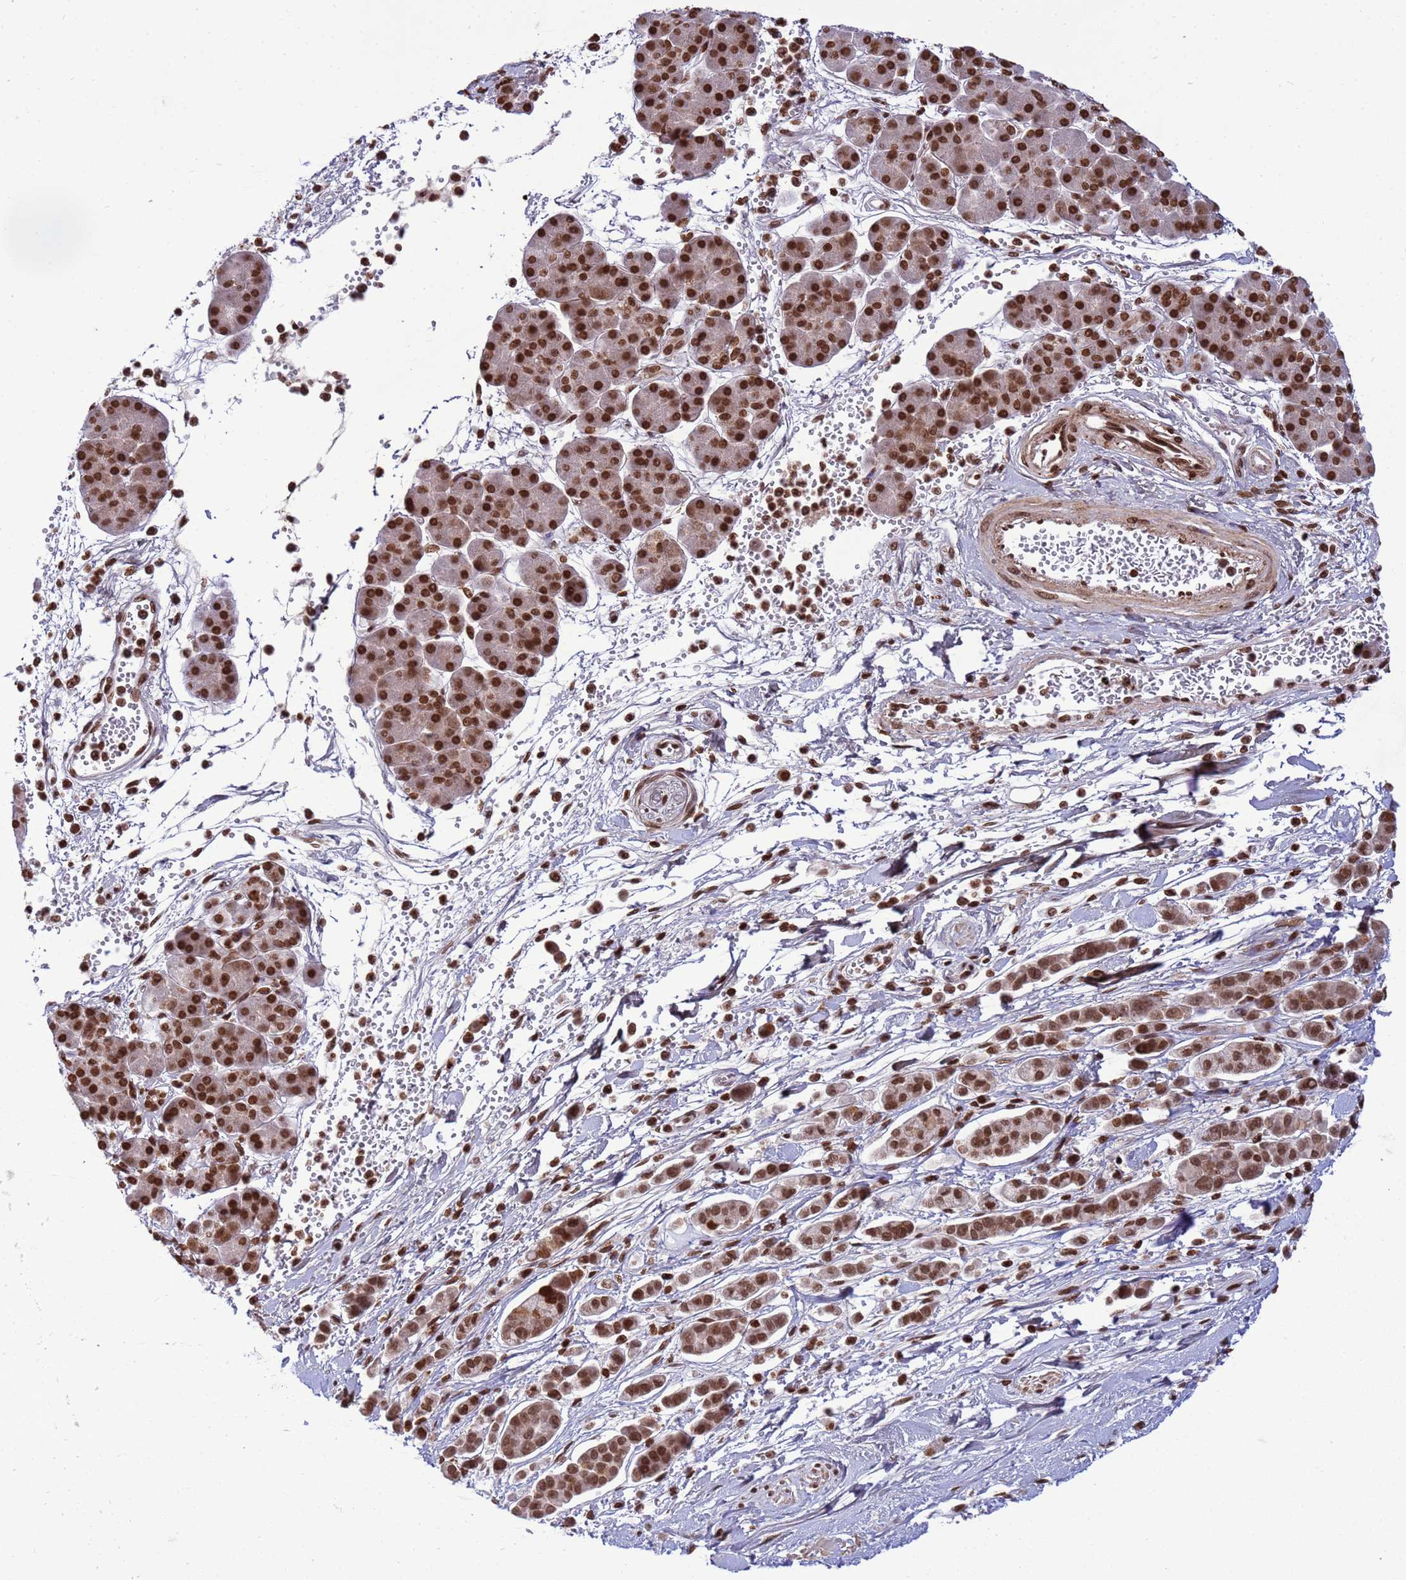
{"staining": {"intensity": "strong", "quantity": ">75%", "location": "nuclear"}, "tissue": "pancreatic cancer", "cell_type": "Tumor cells", "image_type": "cancer", "snomed": [{"axis": "morphology", "description": "Normal tissue, NOS"}, {"axis": "morphology", "description": "Adenocarcinoma, NOS"}, {"axis": "topography", "description": "Pancreas"}], "caption": "Immunohistochemical staining of human pancreatic adenocarcinoma reveals strong nuclear protein expression in about >75% of tumor cells. (IHC, brightfield microscopy, high magnification).", "gene": "H3-3B", "patient": {"sex": "female", "age": 64}}